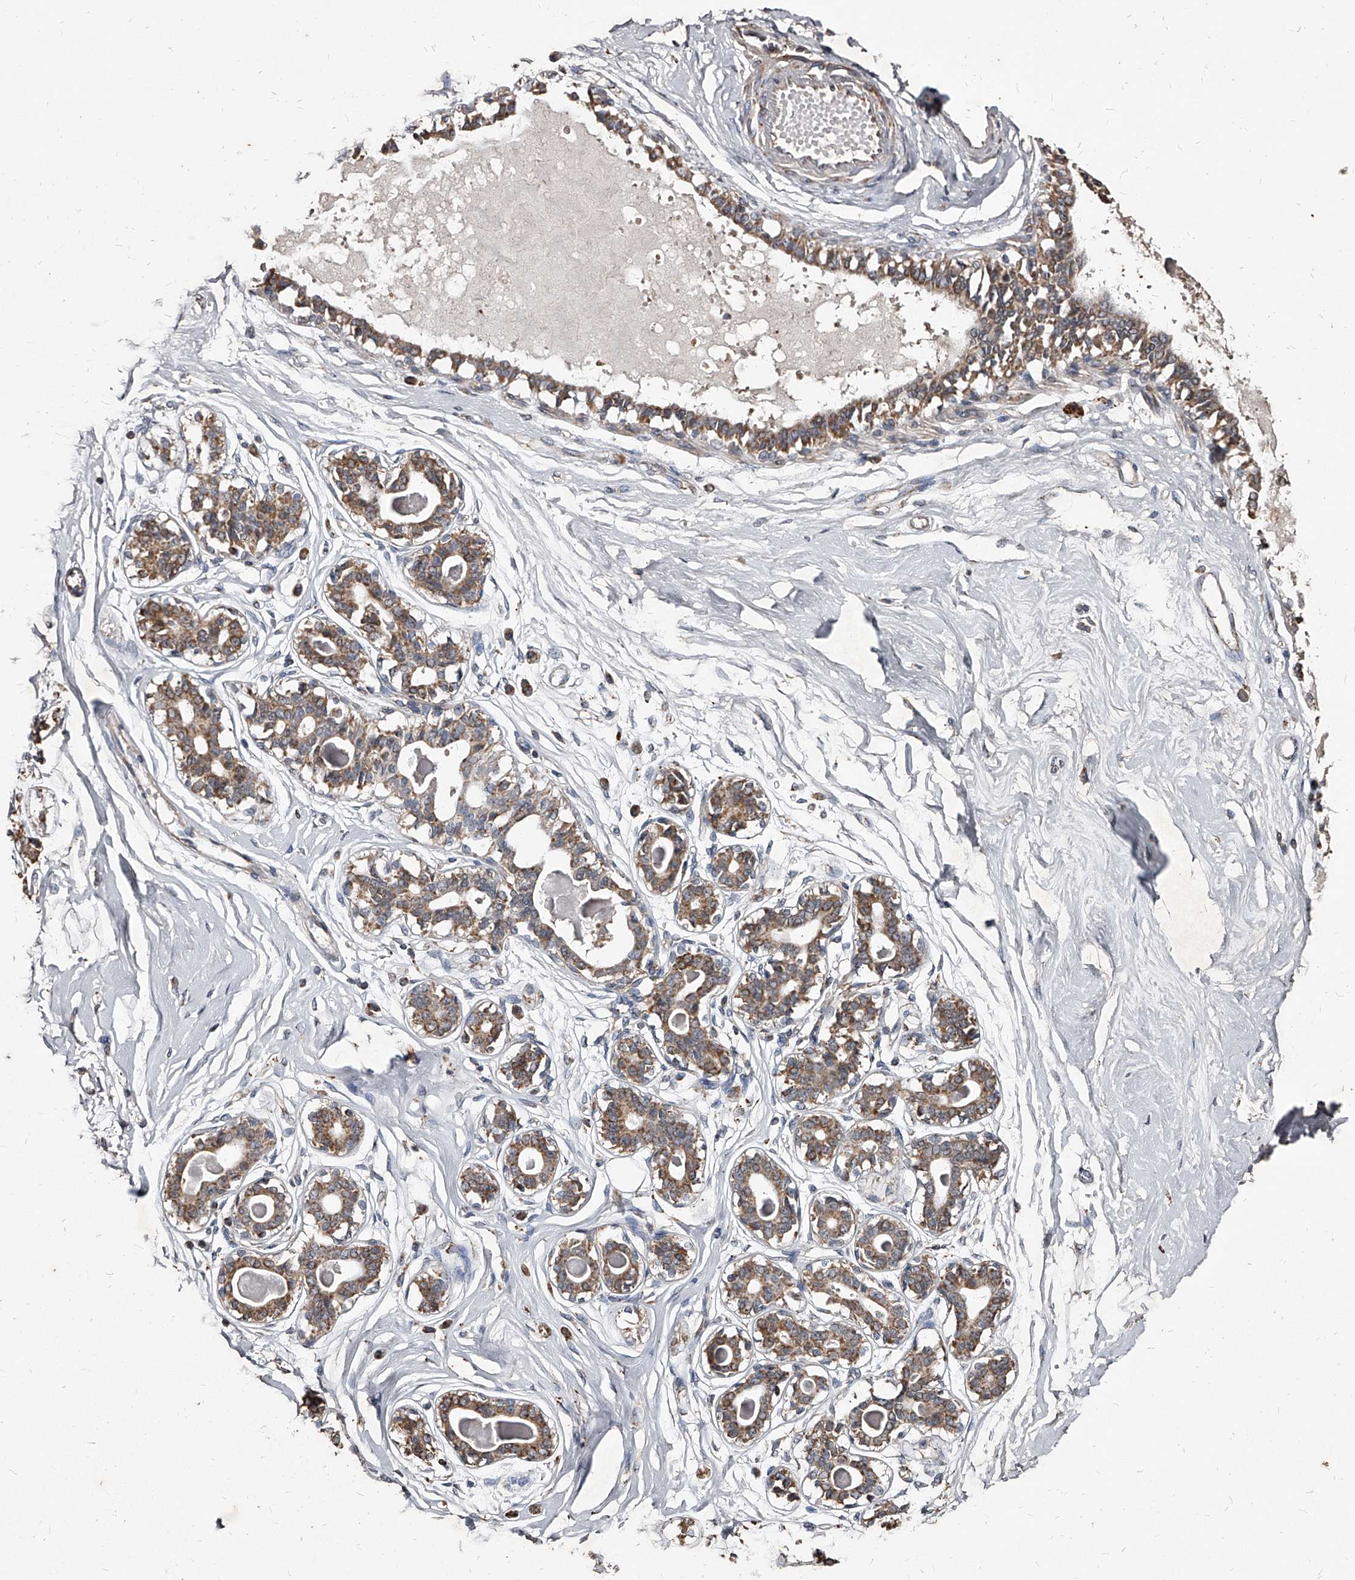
{"staining": {"intensity": "negative", "quantity": "none", "location": "none"}, "tissue": "breast", "cell_type": "Adipocytes", "image_type": "normal", "snomed": [{"axis": "morphology", "description": "Normal tissue, NOS"}, {"axis": "topography", "description": "Breast"}], "caption": "This photomicrograph is of benign breast stained with IHC to label a protein in brown with the nuclei are counter-stained blue. There is no staining in adipocytes. (DAB (3,3'-diaminobenzidine) immunohistochemistry (IHC), high magnification).", "gene": "GPR183", "patient": {"sex": "female", "age": 45}}